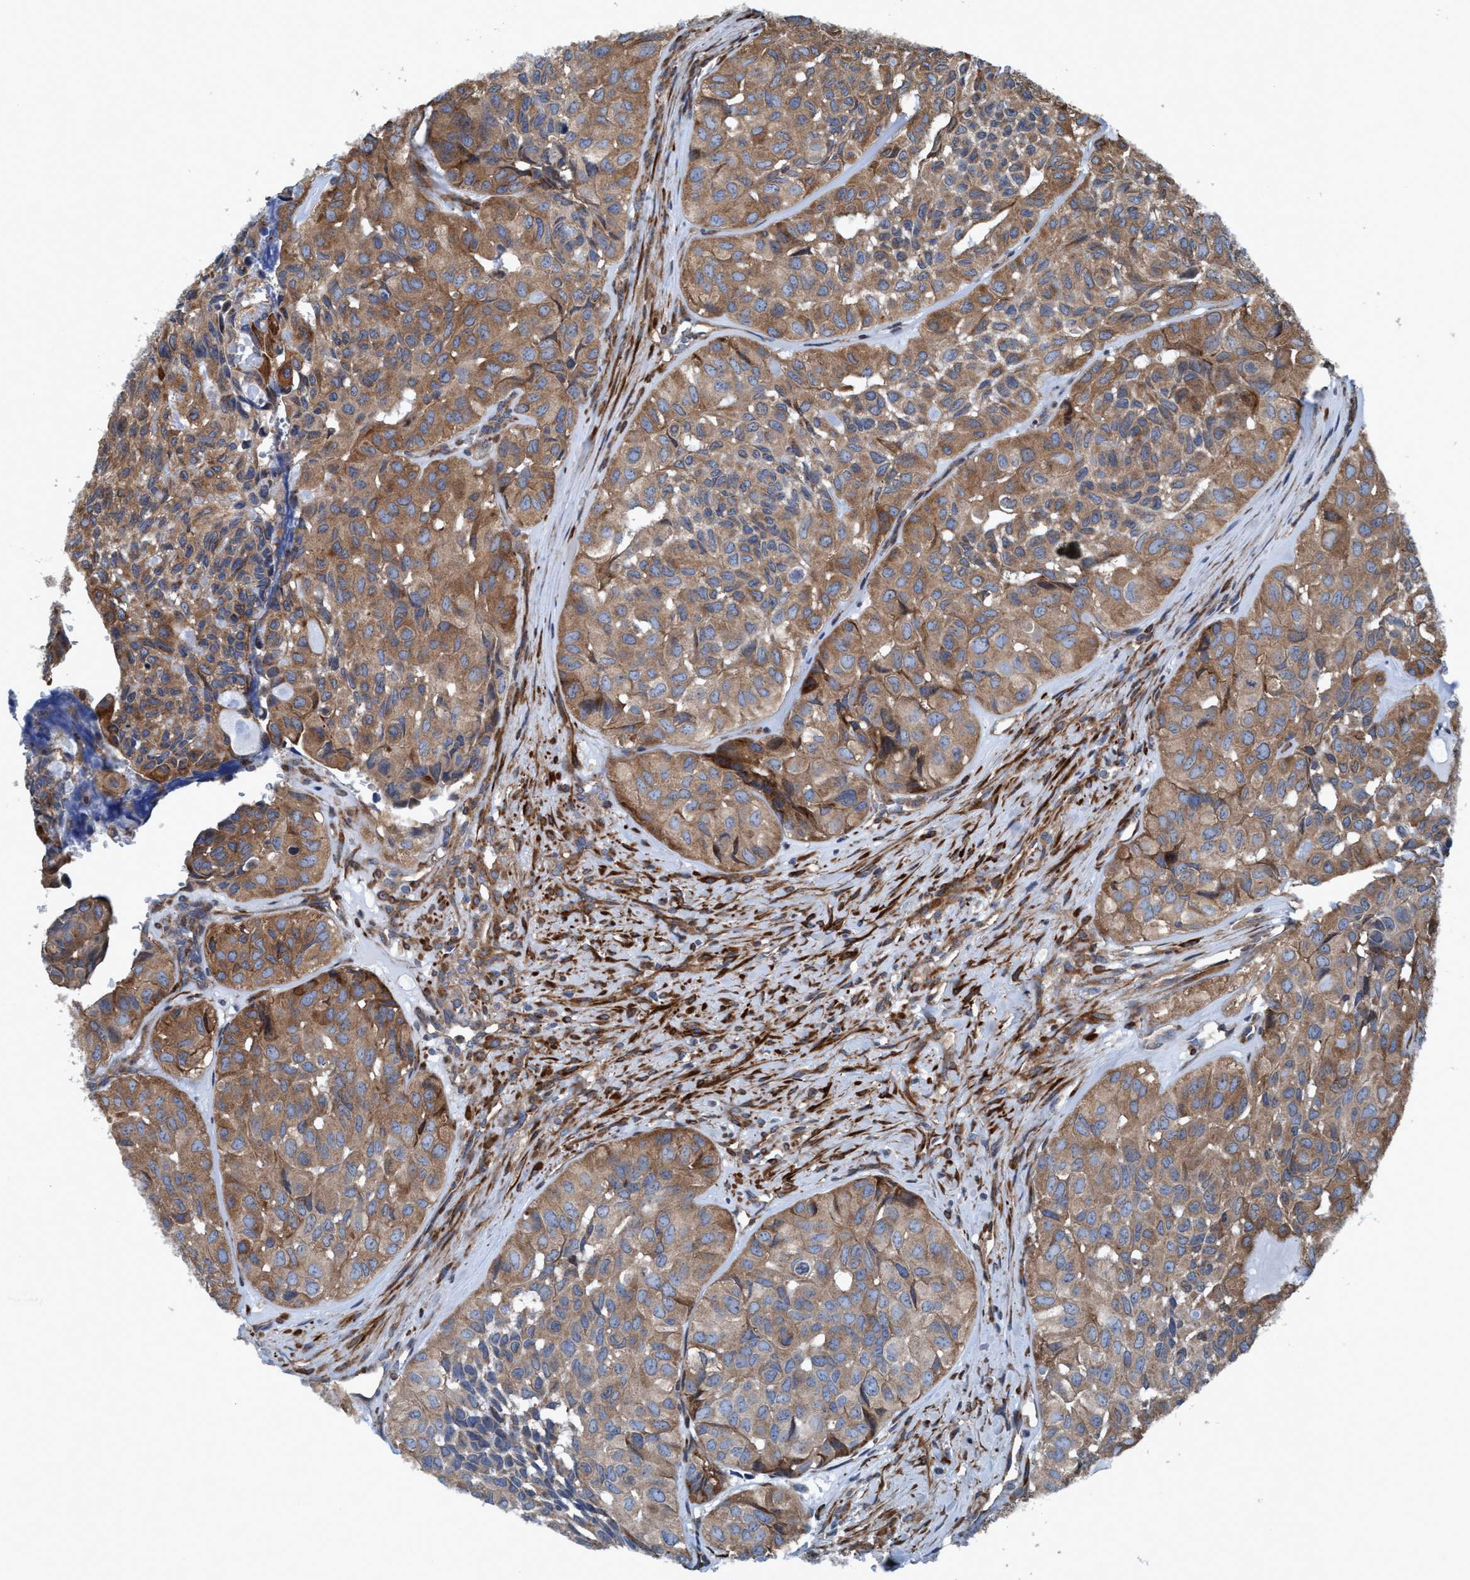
{"staining": {"intensity": "moderate", "quantity": ">75%", "location": "cytoplasmic/membranous"}, "tissue": "head and neck cancer", "cell_type": "Tumor cells", "image_type": "cancer", "snomed": [{"axis": "morphology", "description": "Adenocarcinoma, NOS"}, {"axis": "topography", "description": "Salivary gland, NOS"}, {"axis": "topography", "description": "Head-Neck"}], "caption": "Head and neck cancer stained with DAB immunohistochemistry demonstrates medium levels of moderate cytoplasmic/membranous staining in approximately >75% of tumor cells.", "gene": "NMT1", "patient": {"sex": "female", "age": 76}}